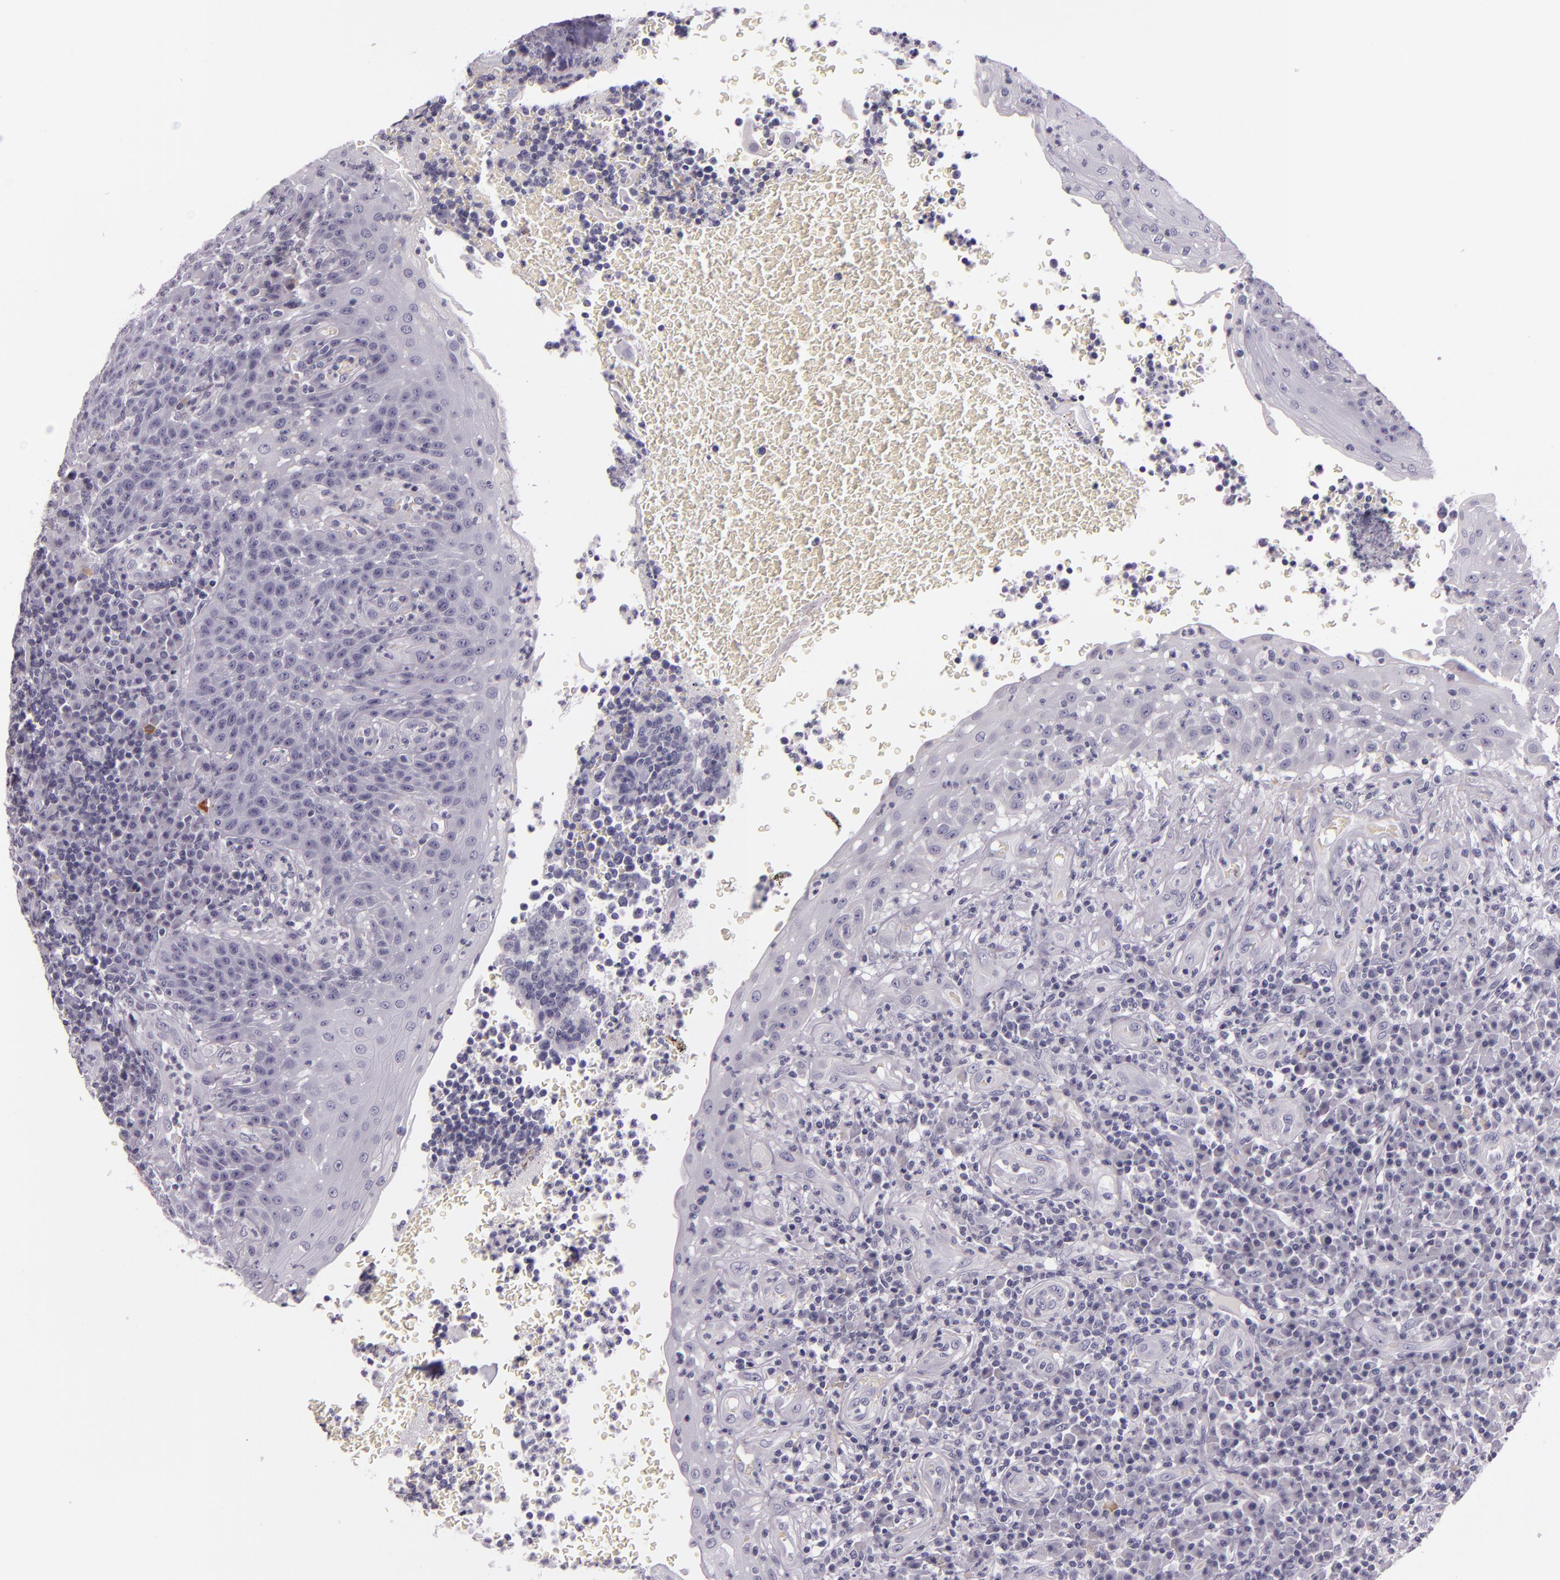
{"staining": {"intensity": "negative", "quantity": "none", "location": "none"}, "tissue": "tonsil", "cell_type": "Germinal center cells", "image_type": "normal", "snomed": [{"axis": "morphology", "description": "Normal tissue, NOS"}, {"axis": "topography", "description": "Tonsil"}], "caption": "Germinal center cells show no significant protein expression in normal tonsil. (Stains: DAB (3,3'-diaminobenzidine) IHC with hematoxylin counter stain, Microscopy: brightfield microscopy at high magnification).", "gene": "INA", "patient": {"sex": "female", "age": 40}}